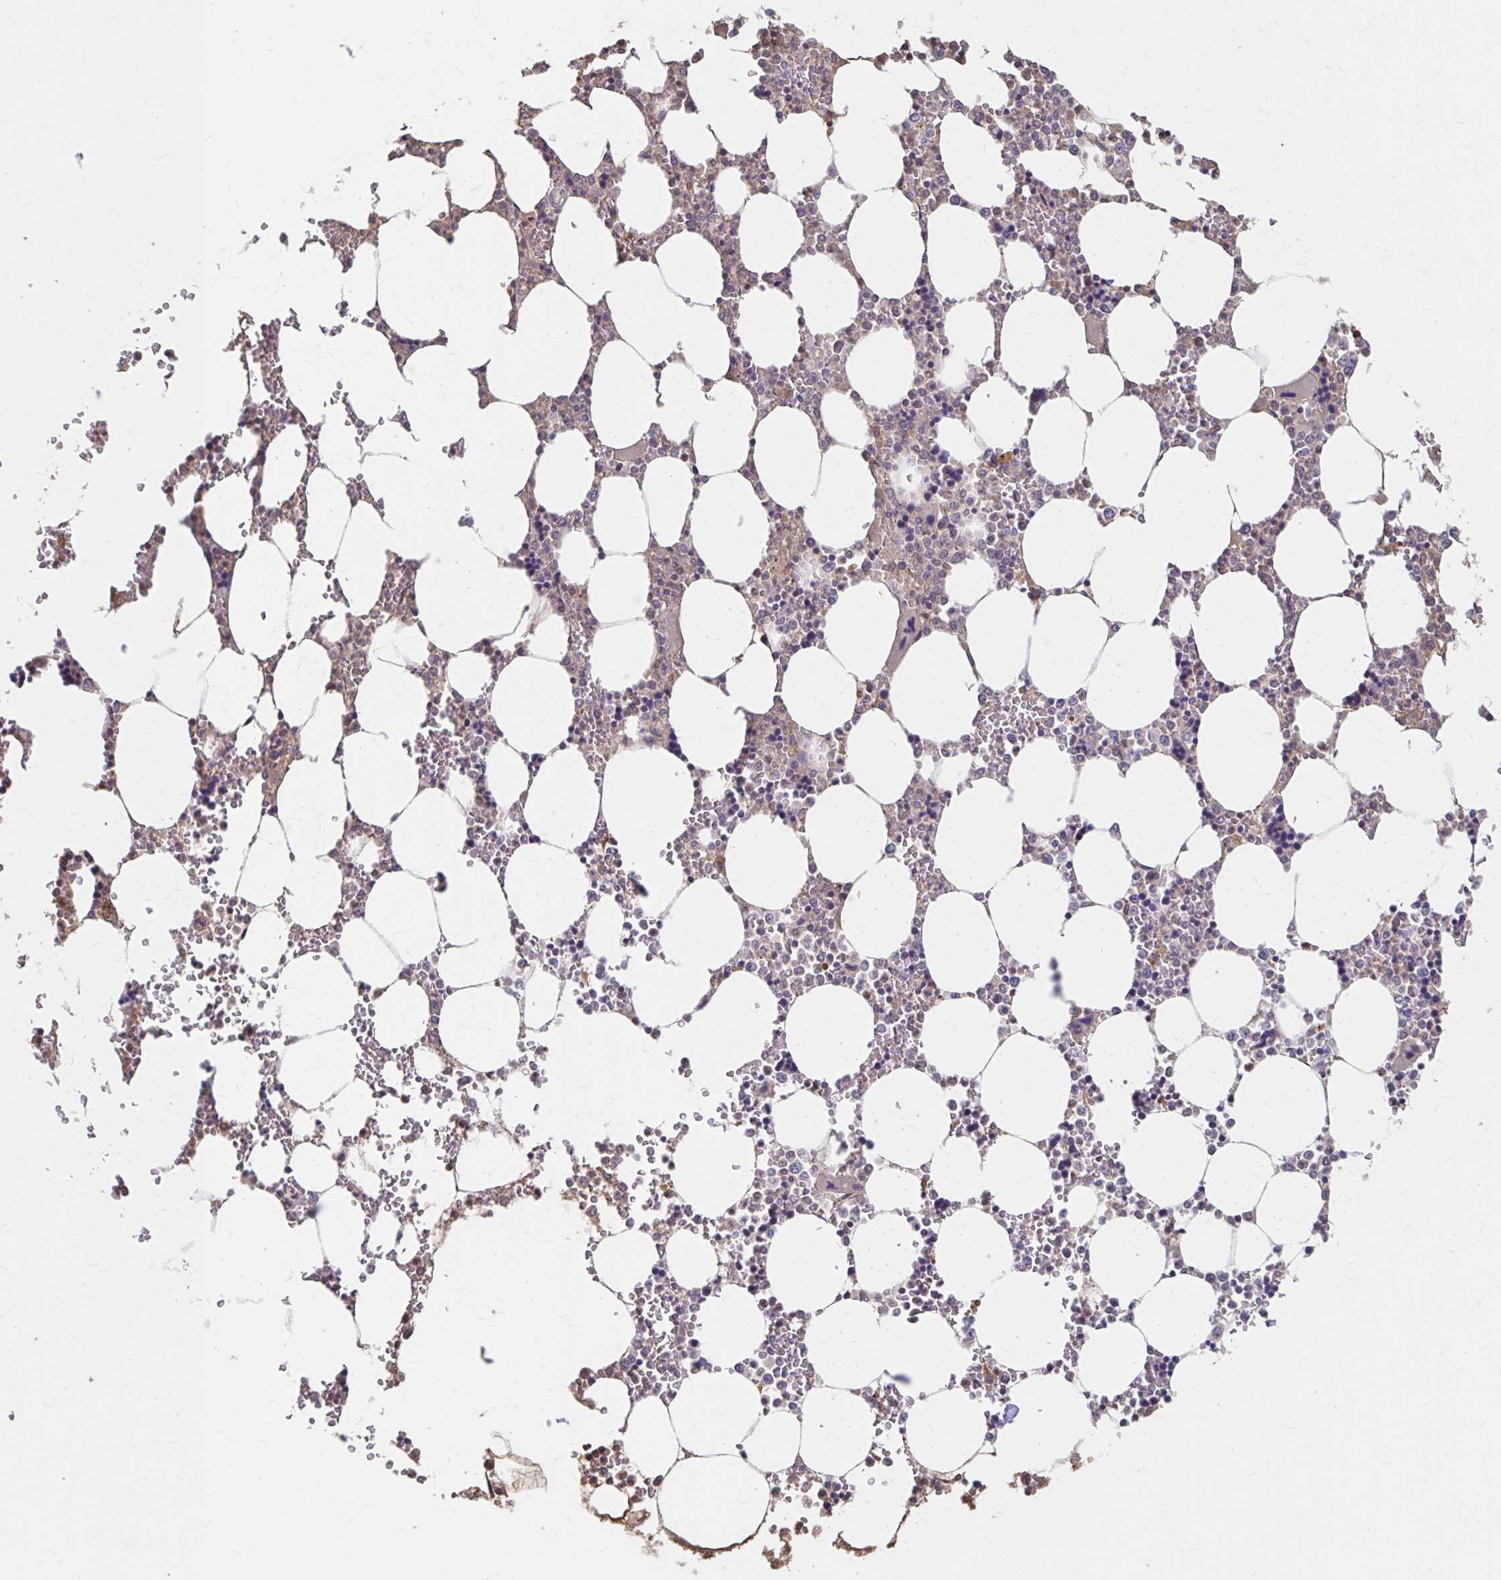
{"staining": {"intensity": "negative", "quantity": "none", "location": "none"}, "tissue": "bone marrow", "cell_type": "Hematopoietic cells", "image_type": "normal", "snomed": [{"axis": "morphology", "description": "Normal tissue, NOS"}, {"axis": "topography", "description": "Bone marrow"}], "caption": "This is a micrograph of immunohistochemistry staining of benign bone marrow, which shows no staining in hematopoietic cells. Nuclei are stained in blue.", "gene": "HMGCS2", "patient": {"sex": "male", "age": 64}}